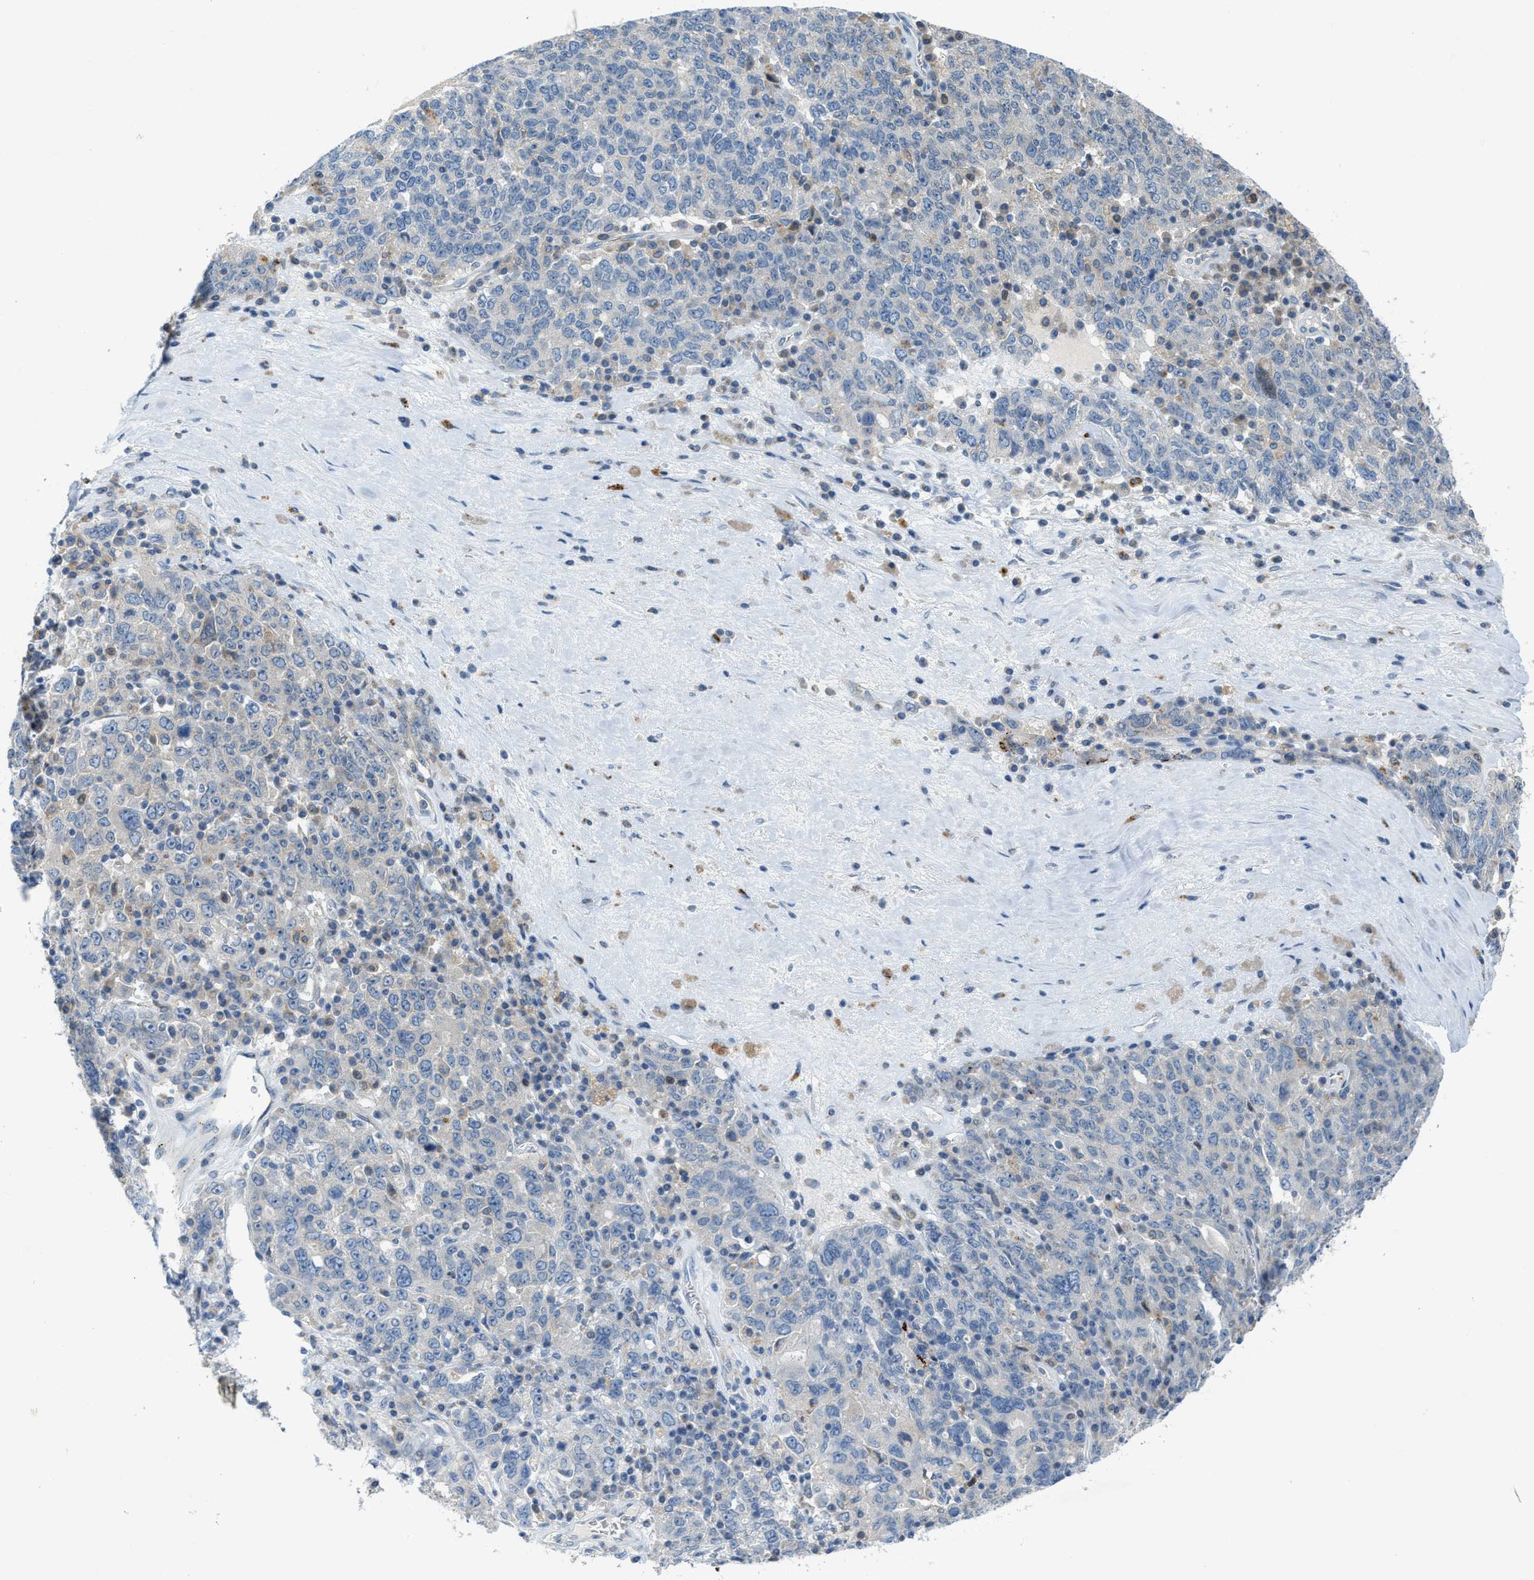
{"staining": {"intensity": "negative", "quantity": "none", "location": "none"}, "tissue": "ovarian cancer", "cell_type": "Tumor cells", "image_type": "cancer", "snomed": [{"axis": "morphology", "description": "Carcinoma, endometroid"}, {"axis": "topography", "description": "Ovary"}], "caption": "Immunohistochemistry (IHC) image of neoplastic tissue: human endometroid carcinoma (ovarian) stained with DAB (3,3'-diaminobenzidine) exhibits no significant protein expression in tumor cells.", "gene": "KLHDC10", "patient": {"sex": "female", "age": 62}}